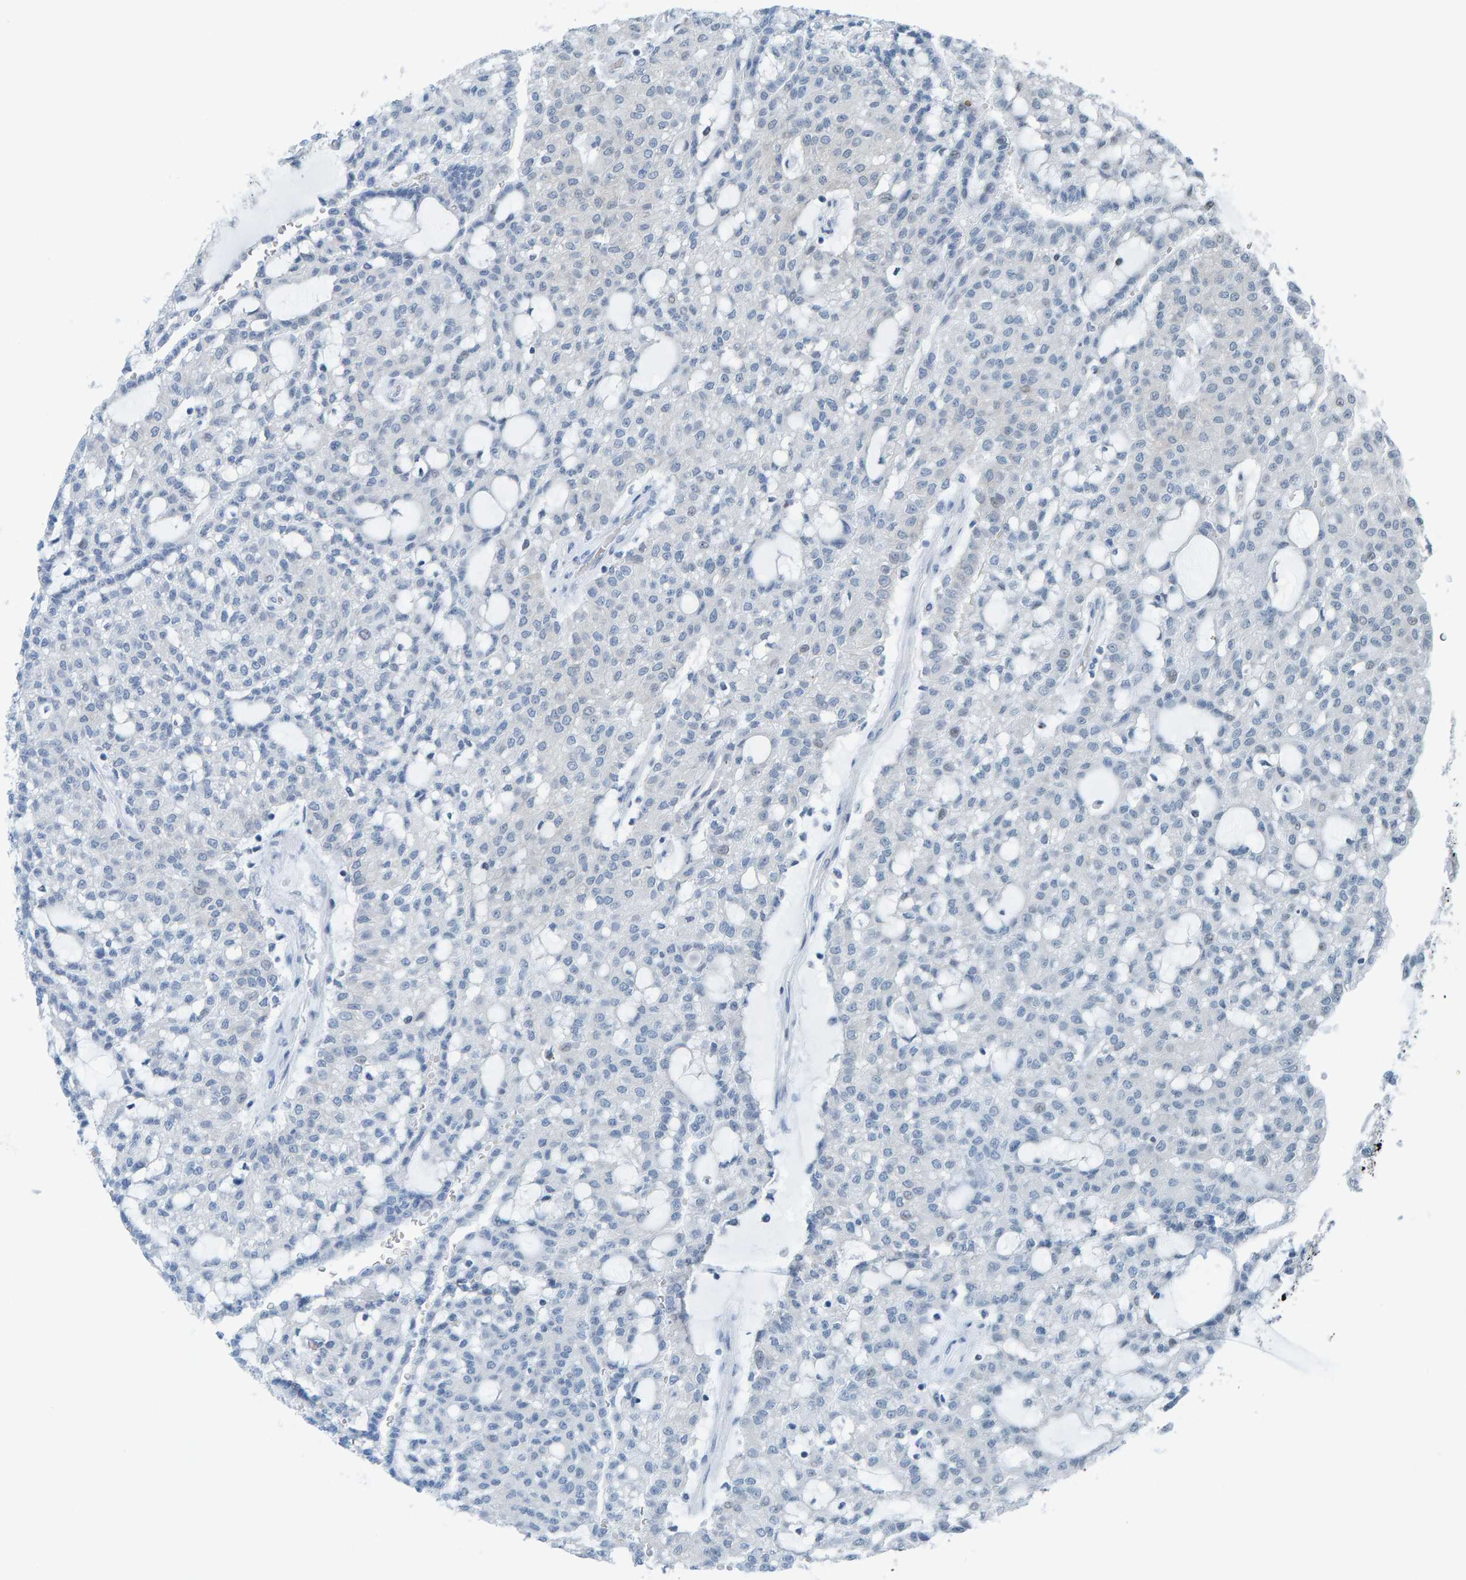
{"staining": {"intensity": "negative", "quantity": "none", "location": "none"}, "tissue": "renal cancer", "cell_type": "Tumor cells", "image_type": "cancer", "snomed": [{"axis": "morphology", "description": "Adenocarcinoma, NOS"}, {"axis": "topography", "description": "Kidney"}], "caption": "IHC micrograph of neoplastic tissue: renal cancer stained with DAB (3,3'-diaminobenzidine) exhibits no significant protein expression in tumor cells.", "gene": "CNP", "patient": {"sex": "male", "age": 63}}